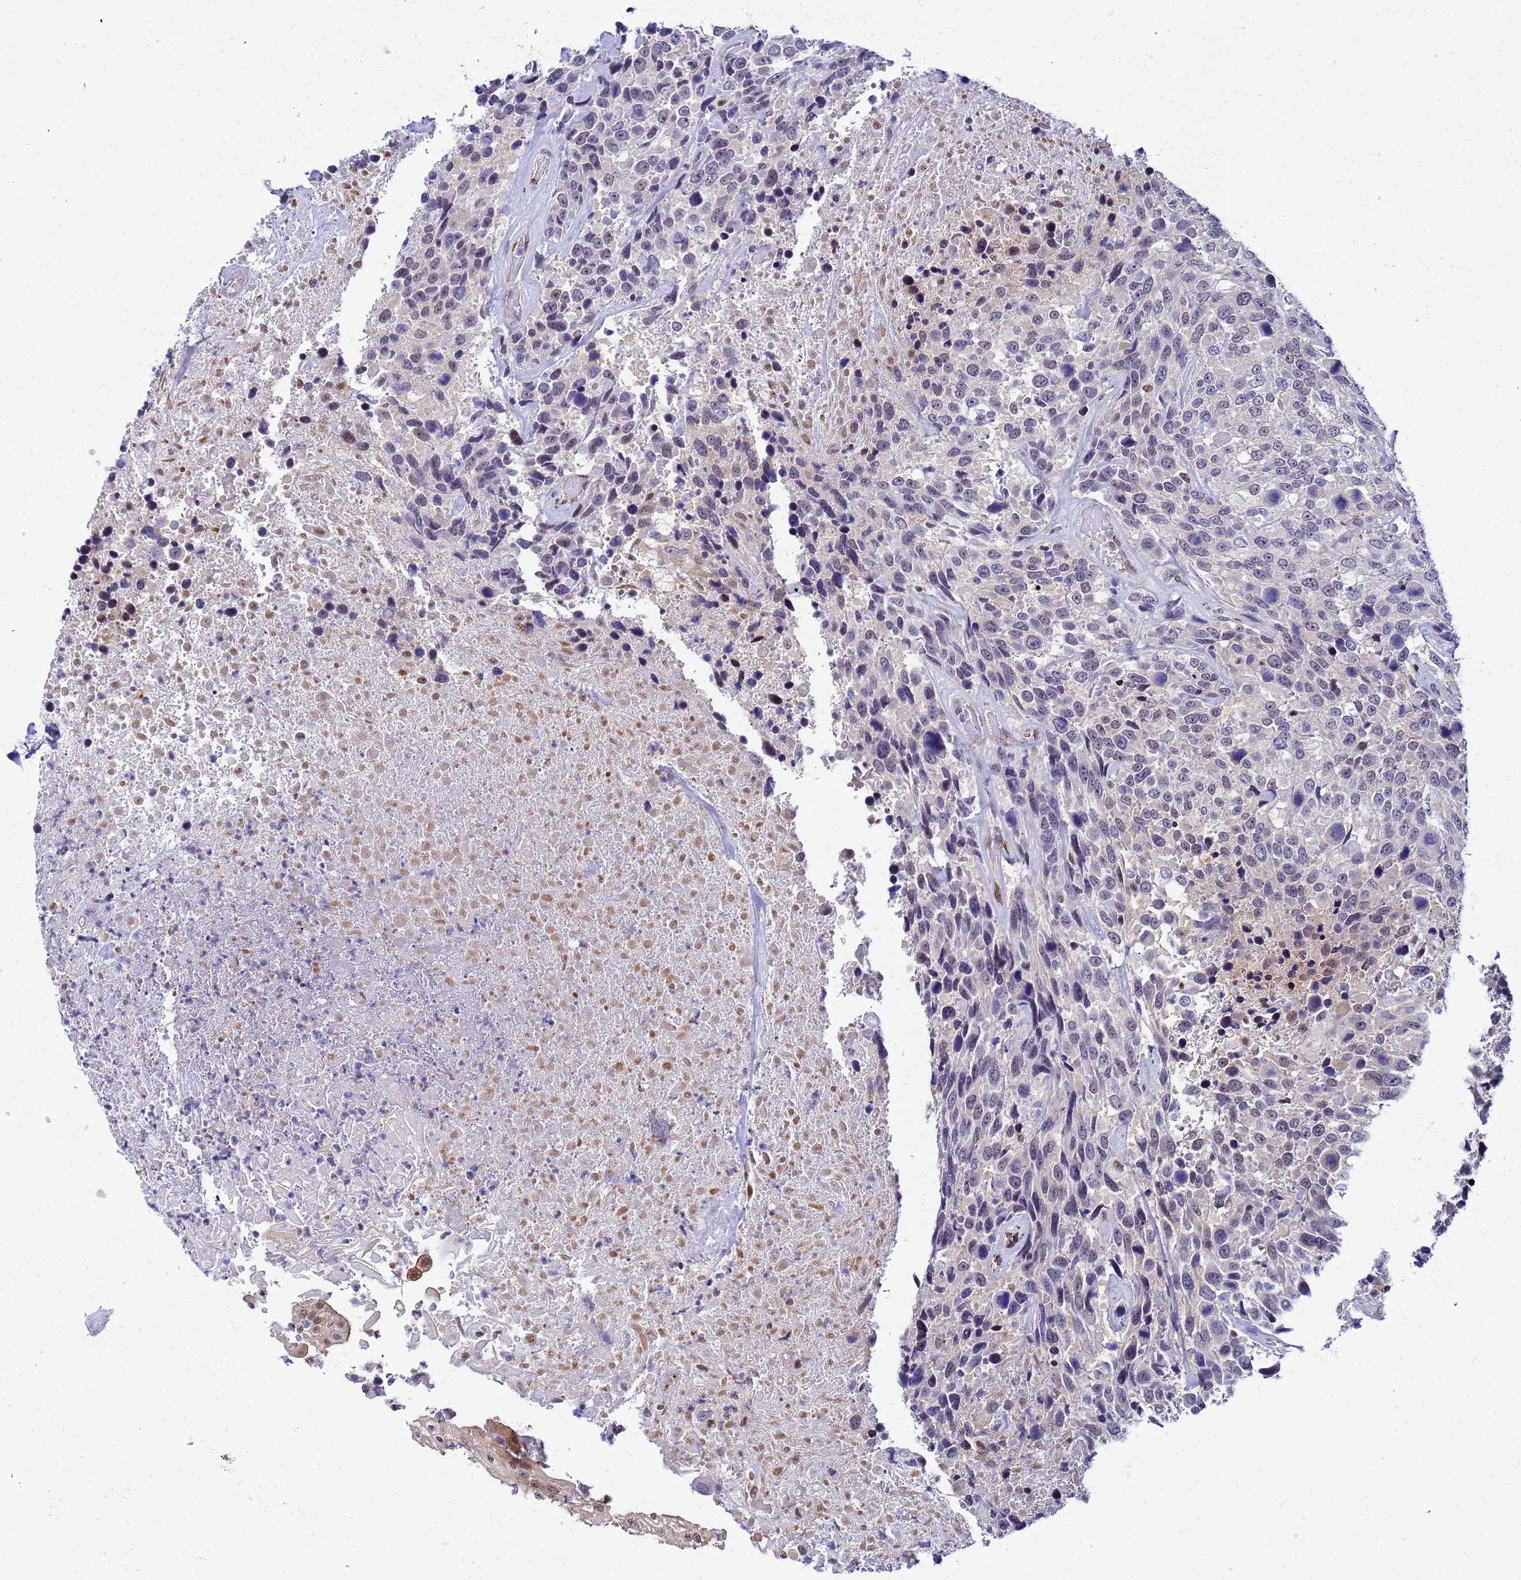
{"staining": {"intensity": "negative", "quantity": "none", "location": "none"}, "tissue": "urothelial cancer", "cell_type": "Tumor cells", "image_type": "cancer", "snomed": [{"axis": "morphology", "description": "Urothelial carcinoma, High grade"}, {"axis": "topography", "description": "Urinary bladder"}], "caption": "Immunohistochemistry (IHC) micrograph of urothelial cancer stained for a protein (brown), which displays no positivity in tumor cells.", "gene": "SLC25A37", "patient": {"sex": "female", "age": 70}}